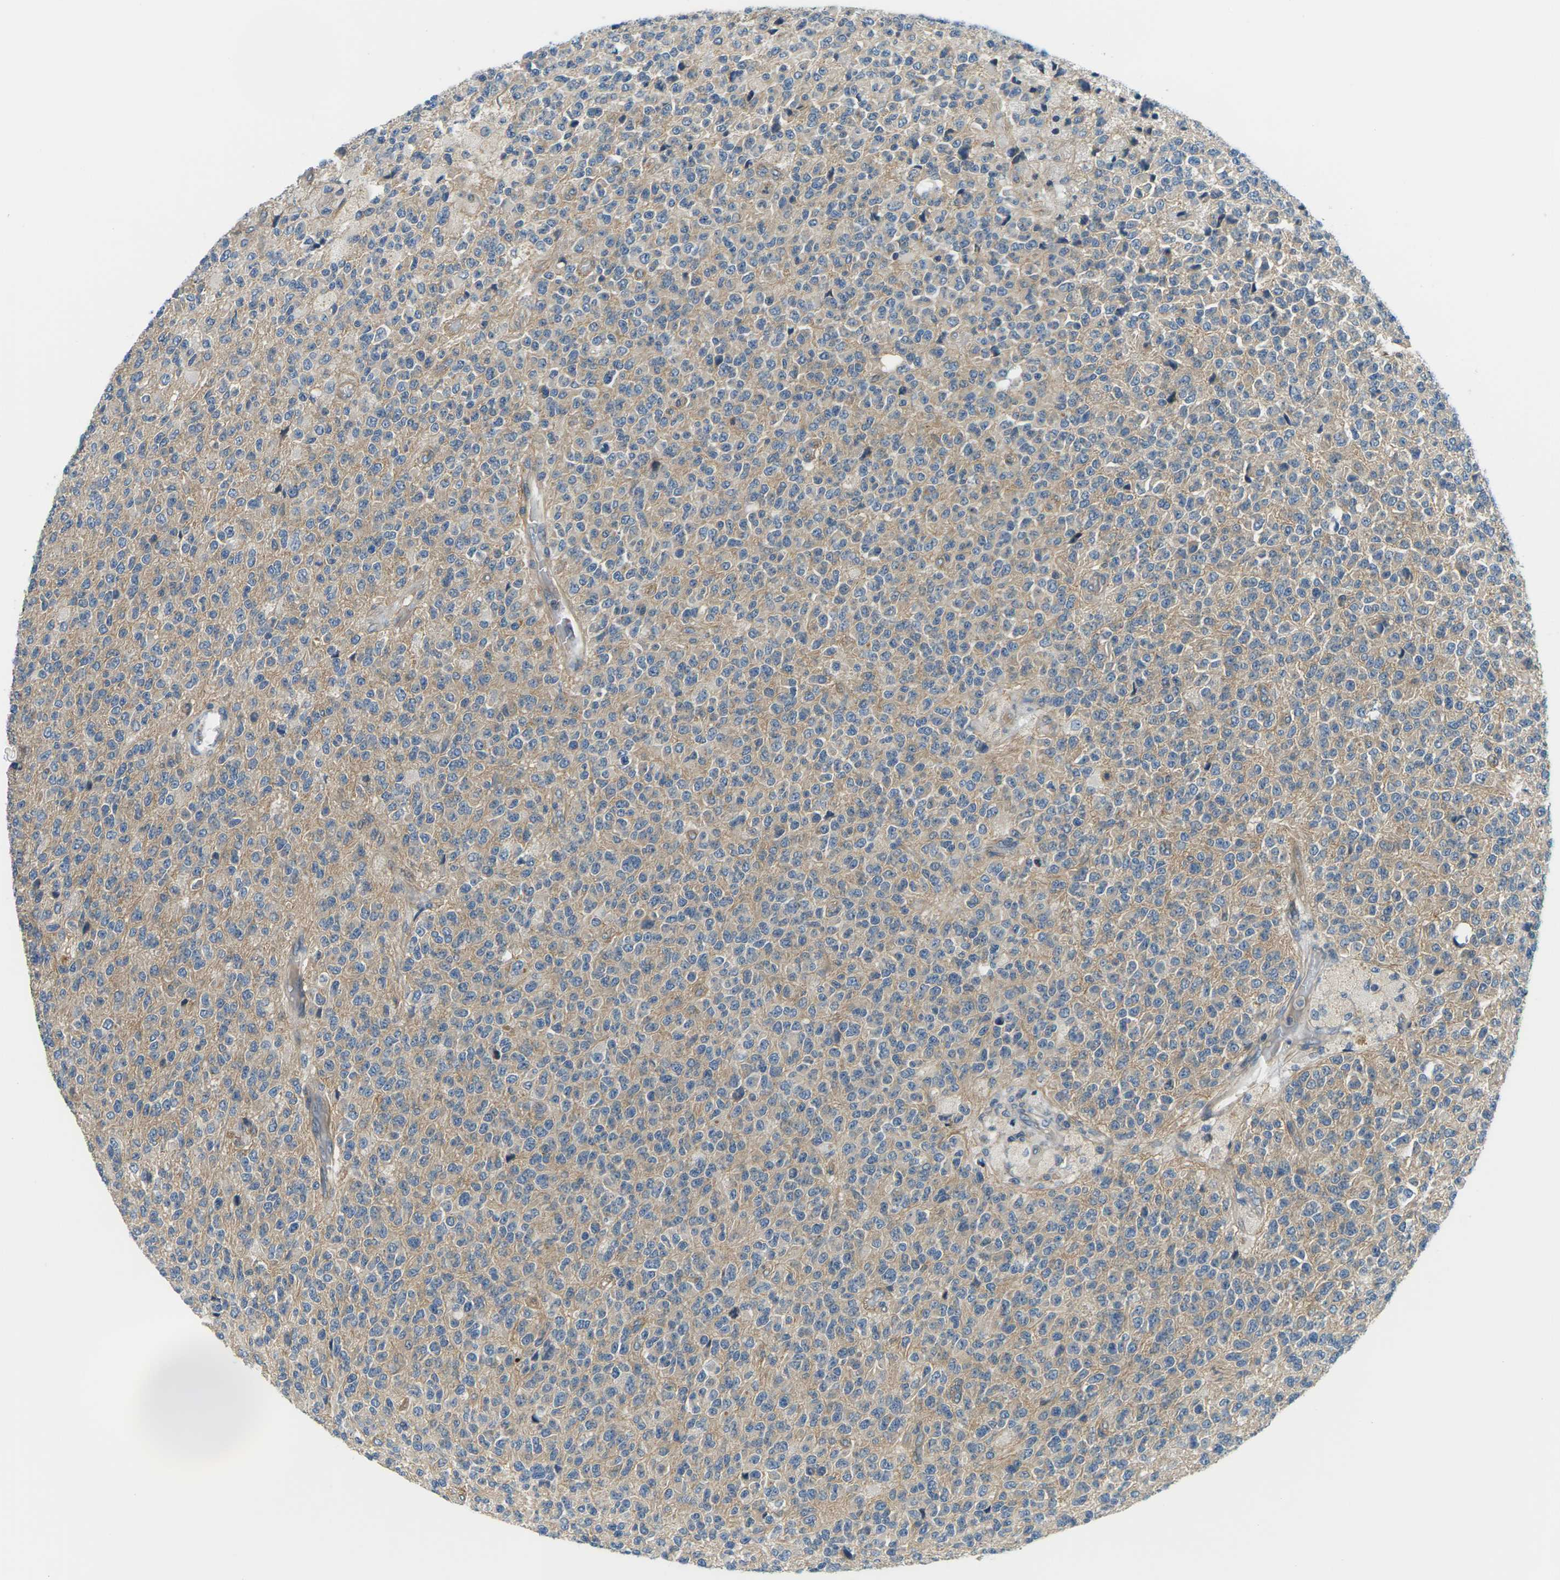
{"staining": {"intensity": "weak", "quantity": "25%-75%", "location": "cytoplasmic/membranous"}, "tissue": "glioma", "cell_type": "Tumor cells", "image_type": "cancer", "snomed": [{"axis": "morphology", "description": "Glioma, malignant, High grade"}, {"axis": "topography", "description": "pancreas cauda"}], "caption": "Human malignant glioma (high-grade) stained with a protein marker displays weak staining in tumor cells.", "gene": "SLC13A3", "patient": {"sex": "male", "age": 60}}